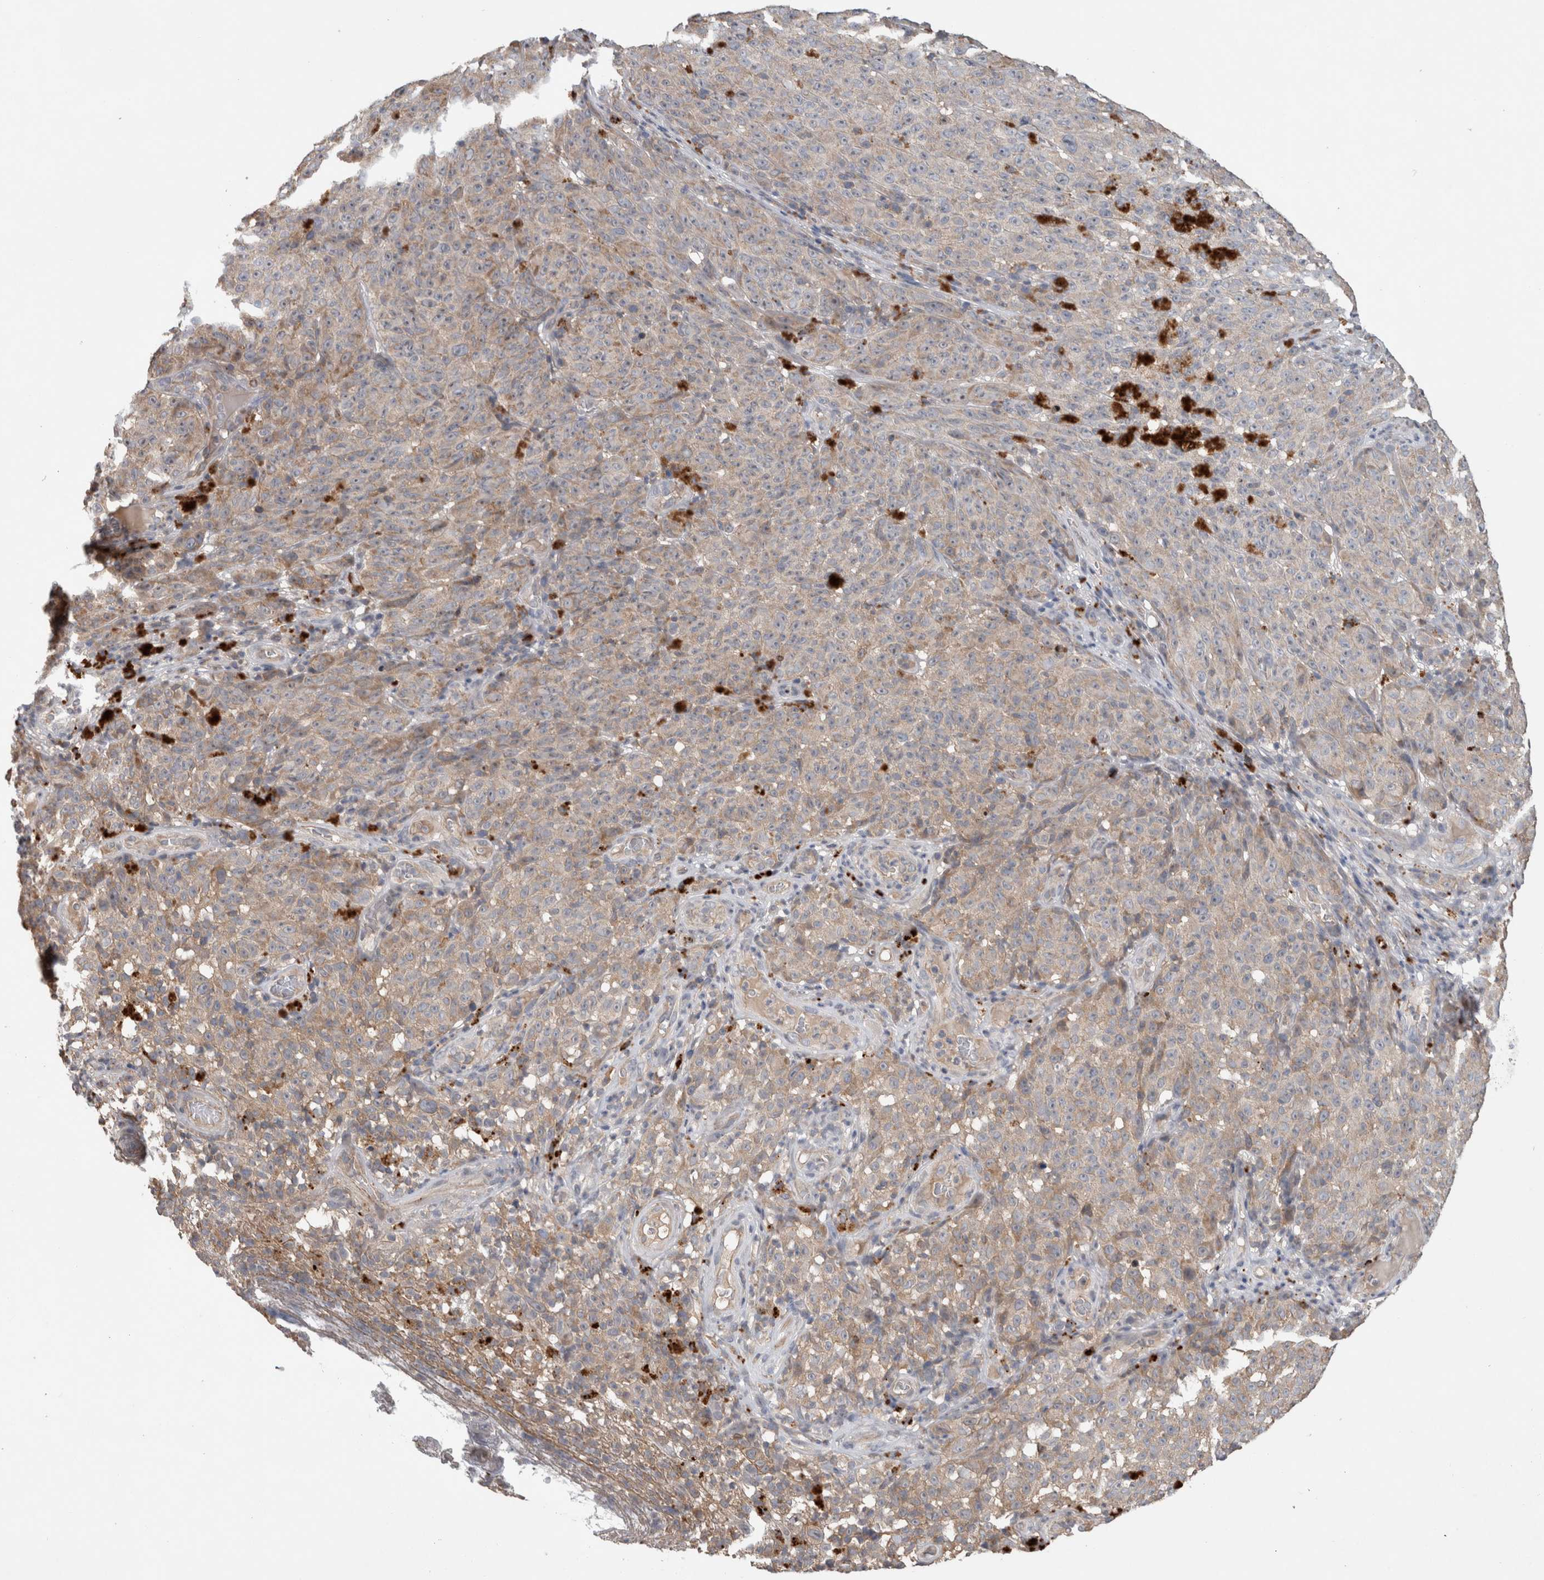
{"staining": {"intensity": "weak", "quantity": "25%-75%", "location": "cytoplasmic/membranous"}, "tissue": "melanoma", "cell_type": "Tumor cells", "image_type": "cancer", "snomed": [{"axis": "morphology", "description": "Malignant melanoma, NOS"}, {"axis": "topography", "description": "Skin"}], "caption": "Melanoma was stained to show a protein in brown. There is low levels of weak cytoplasmic/membranous staining in about 25%-75% of tumor cells.", "gene": "TARBP1", "patient": {"sex": "female", "age": 82}}